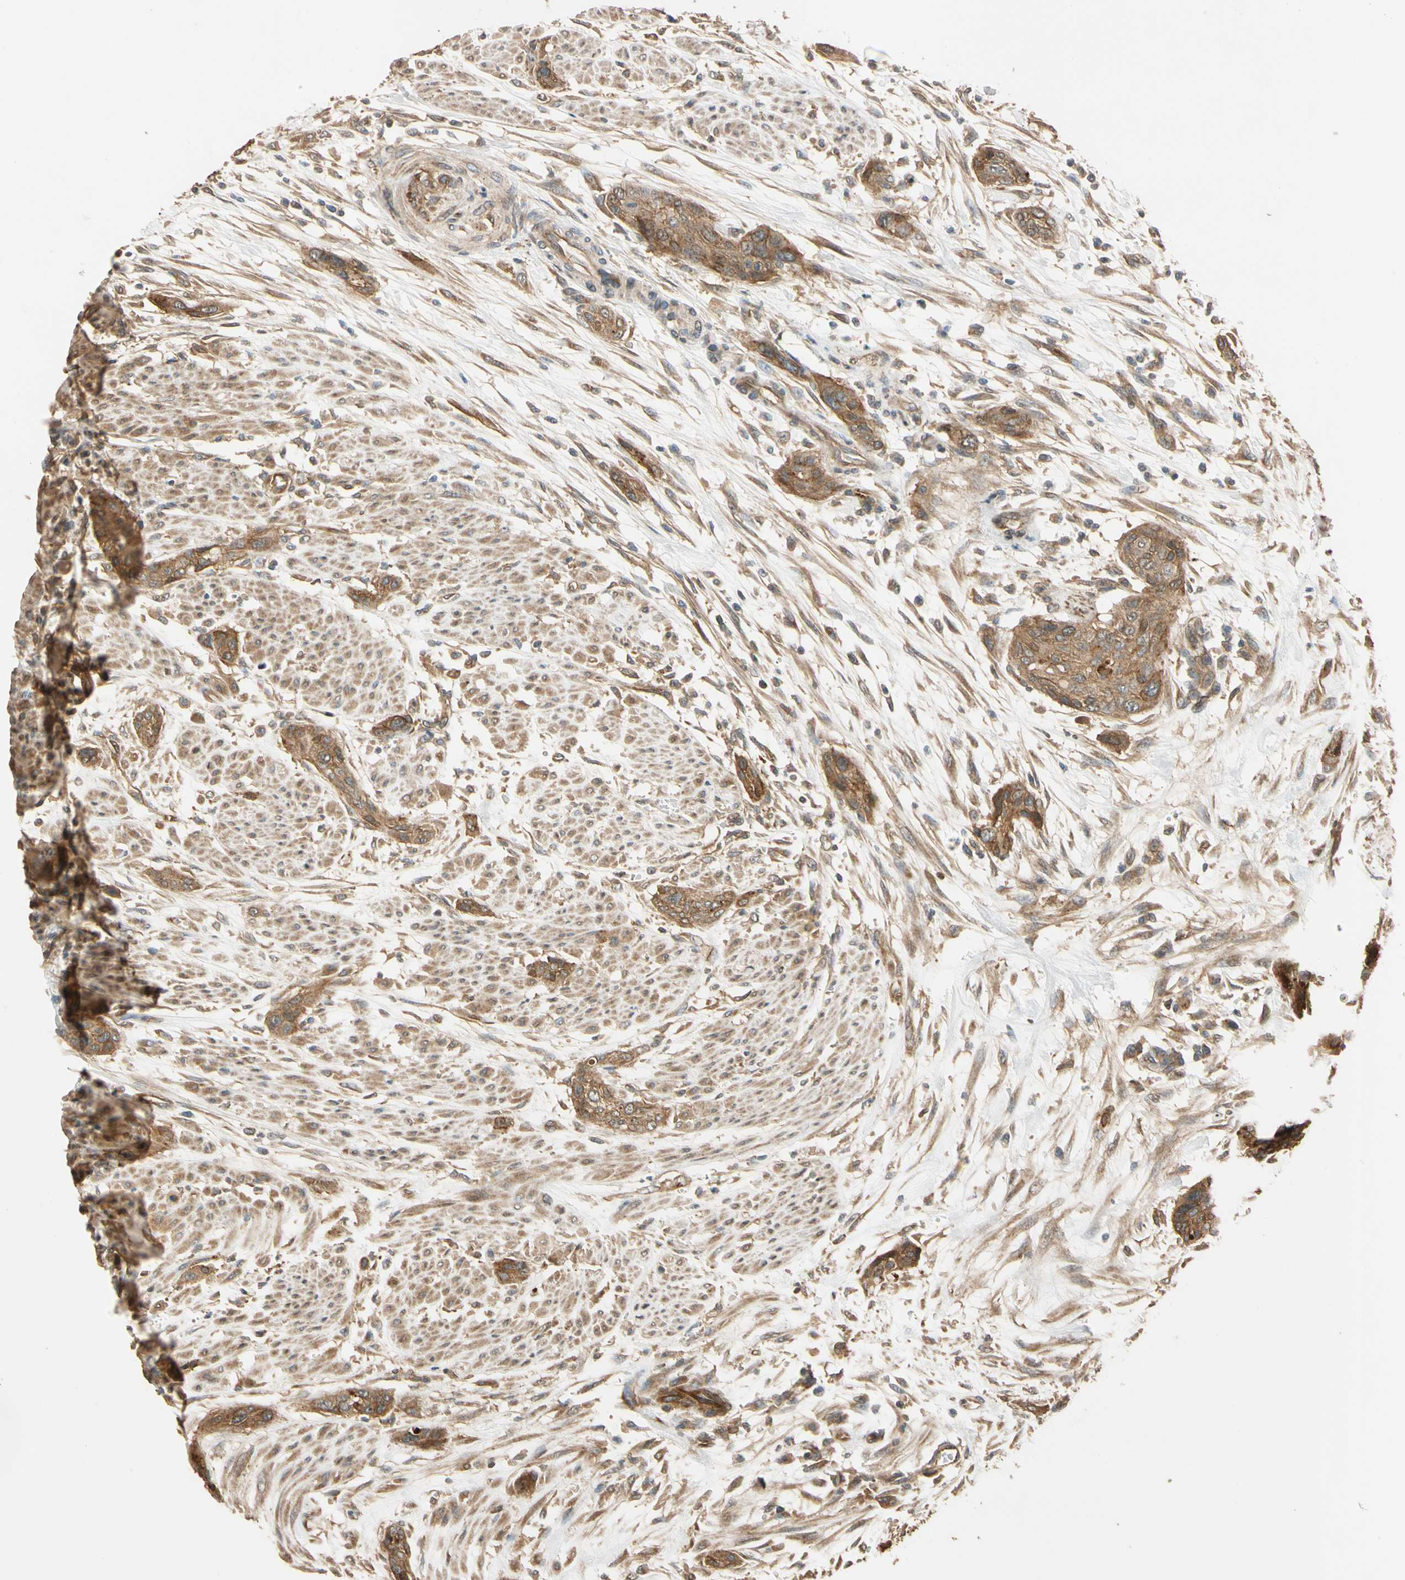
{"staining": {"intensity": "moderate", "quantity": ">75%", "location": "cytoplasmic/membranous"}, "tissue": "urothelial cancer", "cell_type": "Tumor cells", "image_type": "cancer", "snomed": [{"axis": "morphology", "description": "Urothelial carcinoma, High grade"}, {"axis": "topography", "description": "Urinary bladder"}], "caption": "Immunohistochemical staining of human urothelial carcinoma (high-grade) reveals medium levels of moderate cytoplasmic/membranous staining in about >75% of tumor cells.", "gene": "MGRN1", "patient": {"sex": "male", "age": 35}}